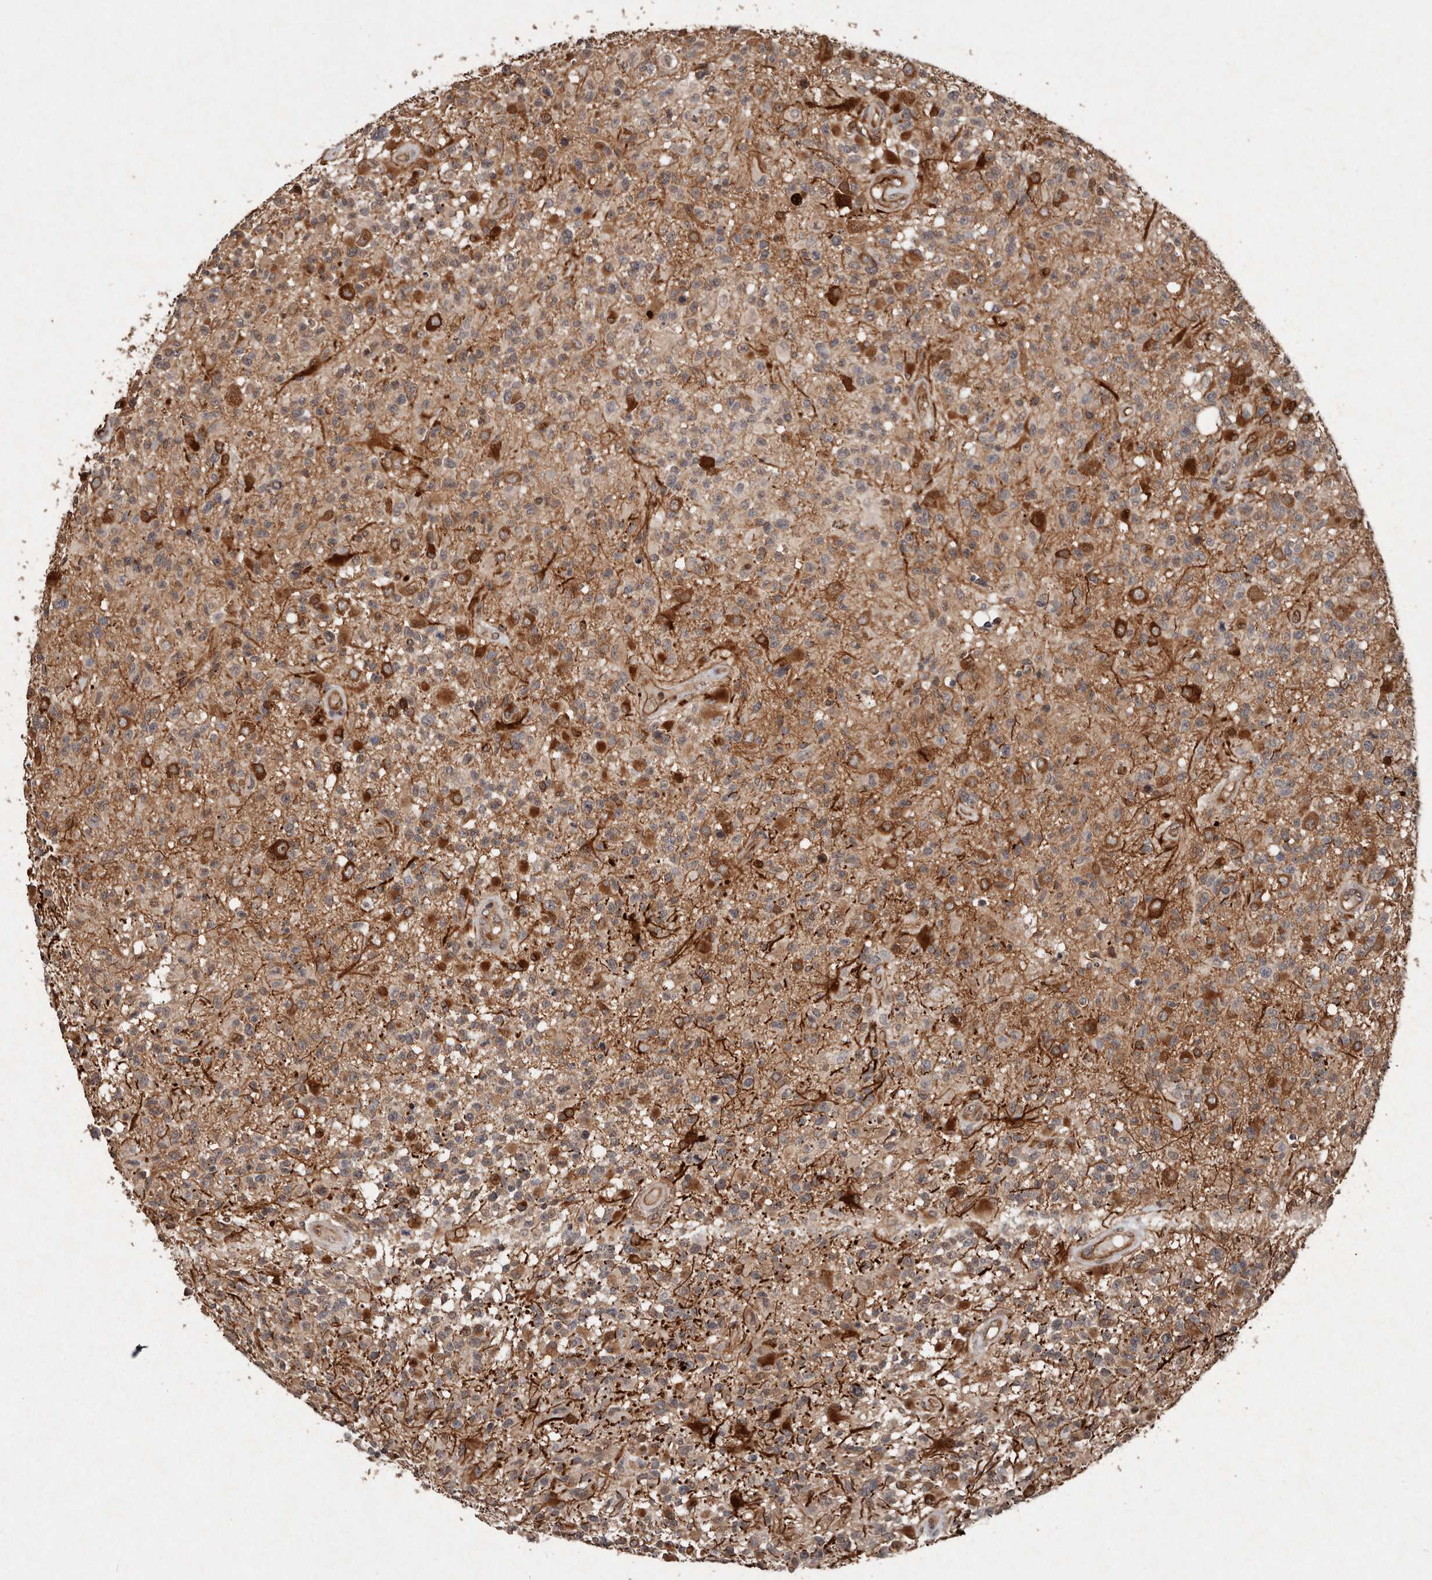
{"staining": {"intensity": "moderate", "quantity": ">75%", "location": "cytoplasmic/membranous"}, "tissue": "glioma", "cell_type": "Tumor cells", "image_type": "cancer", "snomed": [{"axis": "morphology", "description": "Glioma, malignant, High grade"}, {"axis": "morphology", "description": "Glioblastoma, NOS"}, {"axis": "topography", "description": "Brain"}], "caption": "An immunohistochemistry (IHC) photomicrograph of neoplastic tissue is shown. Protein staining in brown highlights moderate cytoplasmic/membranous positivity in glioblastoma within tumor cells.", "gene": "DIP2C", "patient": {"sex": "male", "age": 60}}